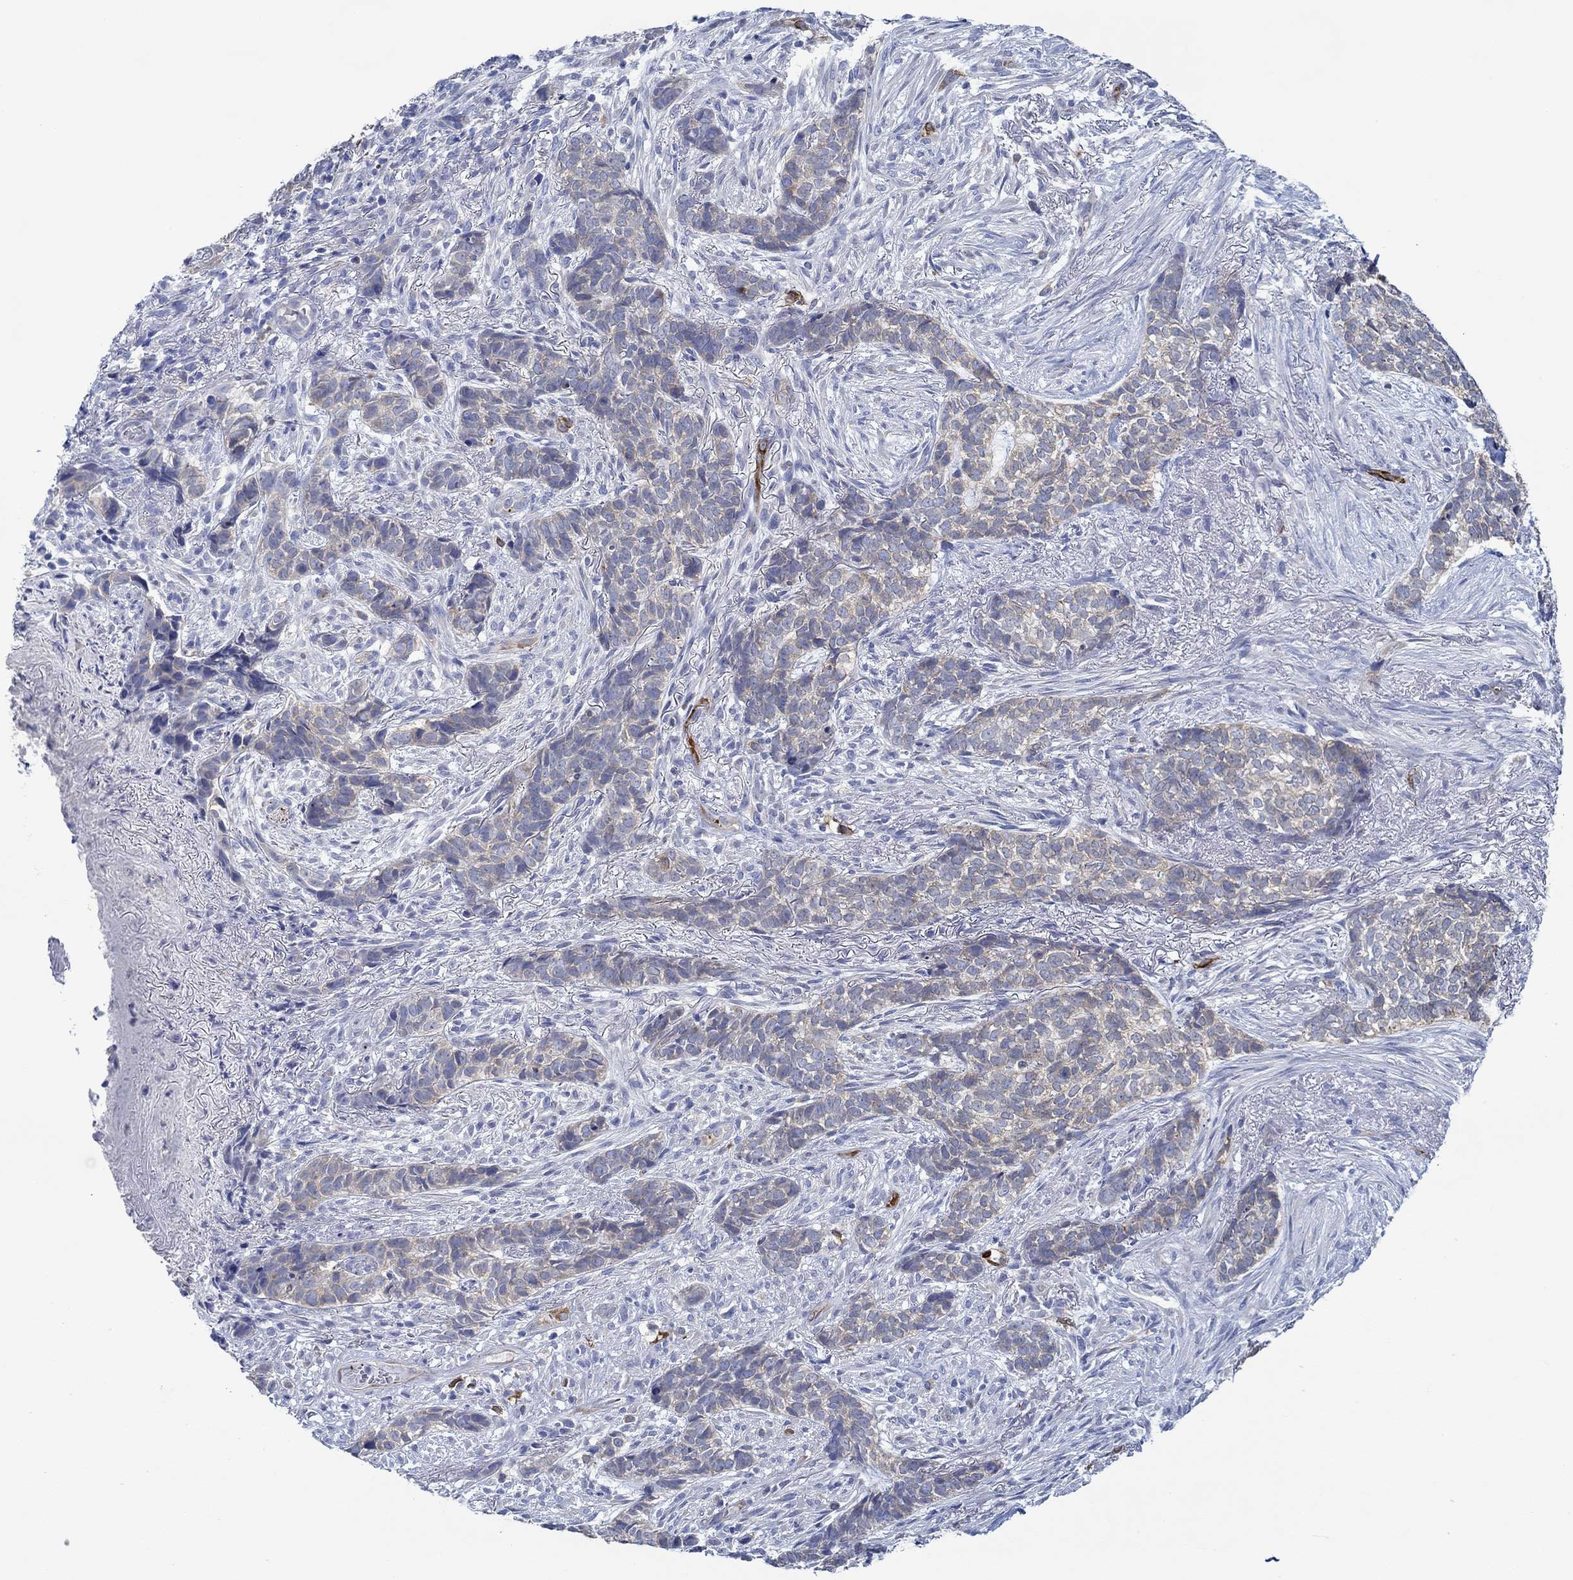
{"staining": {"intensity": "weak", "quantity": "<25%", "location": "cytoplasmic/membranous"}, "tissue": "skin cancer", "cell_type": "Tumor cells", "image_type": "cancer", "snomed": [{"axis": "morphology", "description": "Basal cell carcinoma"}, {"axis": "topography", "description": "Skin"}], "caption": "Human basal cell carcinoma (skin) stained for a protein using IHC demonstrates no positivity in tumor cells.", "gene": "SLC27A3", "patient": {"sex": "female", "age": 69}}